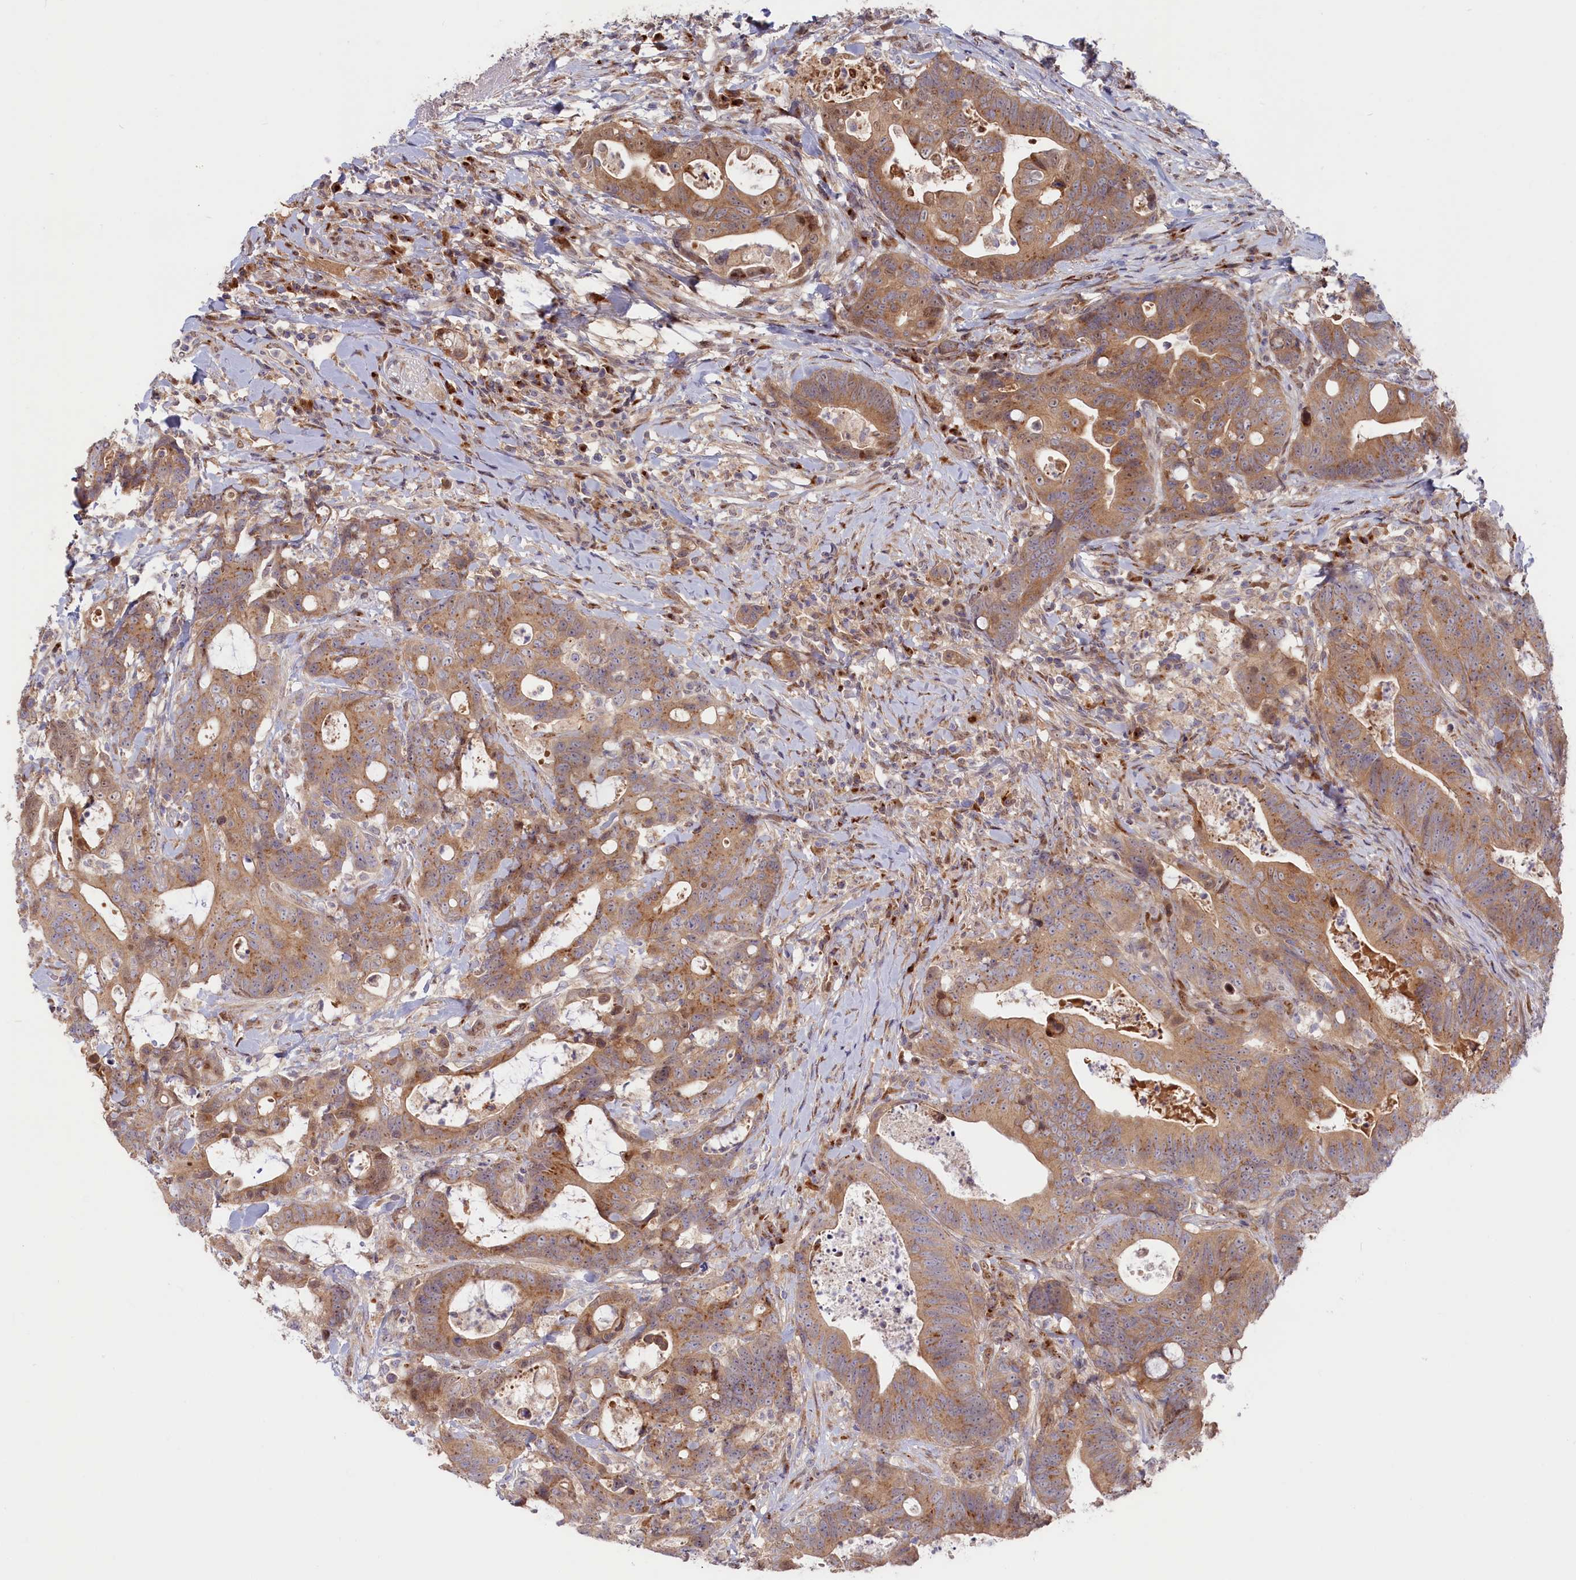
{"staining": {"intensity": "moderate", "quantity": ">75%", "location": "cytoplasmic/membranous"}, "tissue": "colorectal cancer", "cell_type": "Tumor cells", "image_type": "cancer", "snomed": [{"axis": "morphology", "description": "Adenocarcinoma, NOS"}, {"axis": "topography", "description": "Colon"}], "caption": "Approximately >75% of tumor cells in human colorectal cancer (adenocarcinoma) demonstrate moderate cytoplasmic/membranous protein staining as visualized by brown immunohistochemical staining.", "gene": "CHST12", "patient": {"sex": "female", "age": 82}}